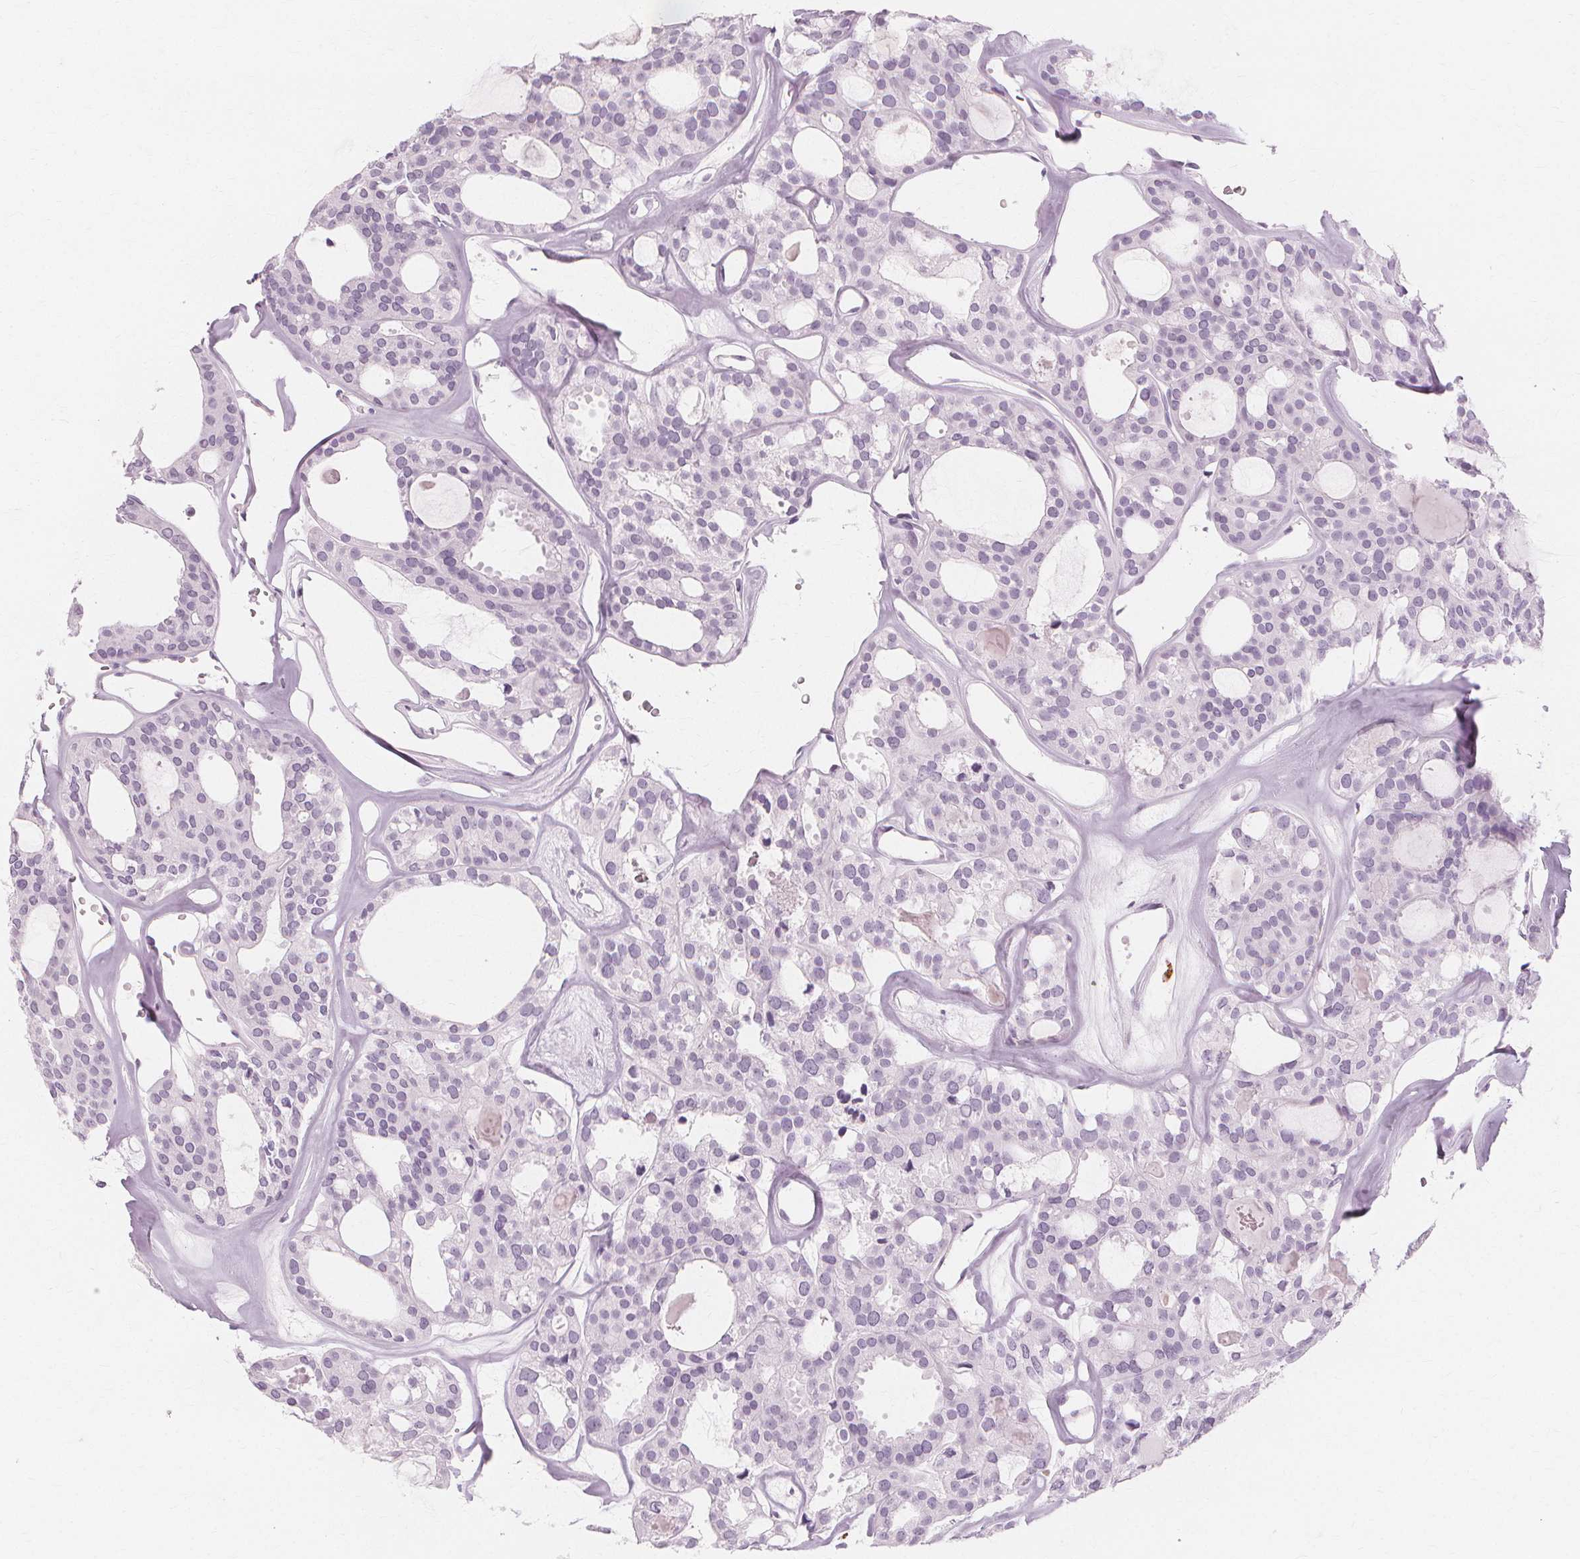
{"staining": {"intensity": "negative", "quantity": "none", "location": "none"}, "tissue": "thyroid cancer", "cell_type": "Tumor cells", "image_type": "cancer", "snomed": [{"axis": "morphology", "description": "Follicular adenoma carcinoma, NOS"}, {"axis": "topography", "description": "Thyroid gland"}], "caption": "Tumor cells are negative for brown protein staining in follicular adenoma carcinoma (thyroid).", "gene": "TFF1", "patient": {"sex": "male", "age": 75}}